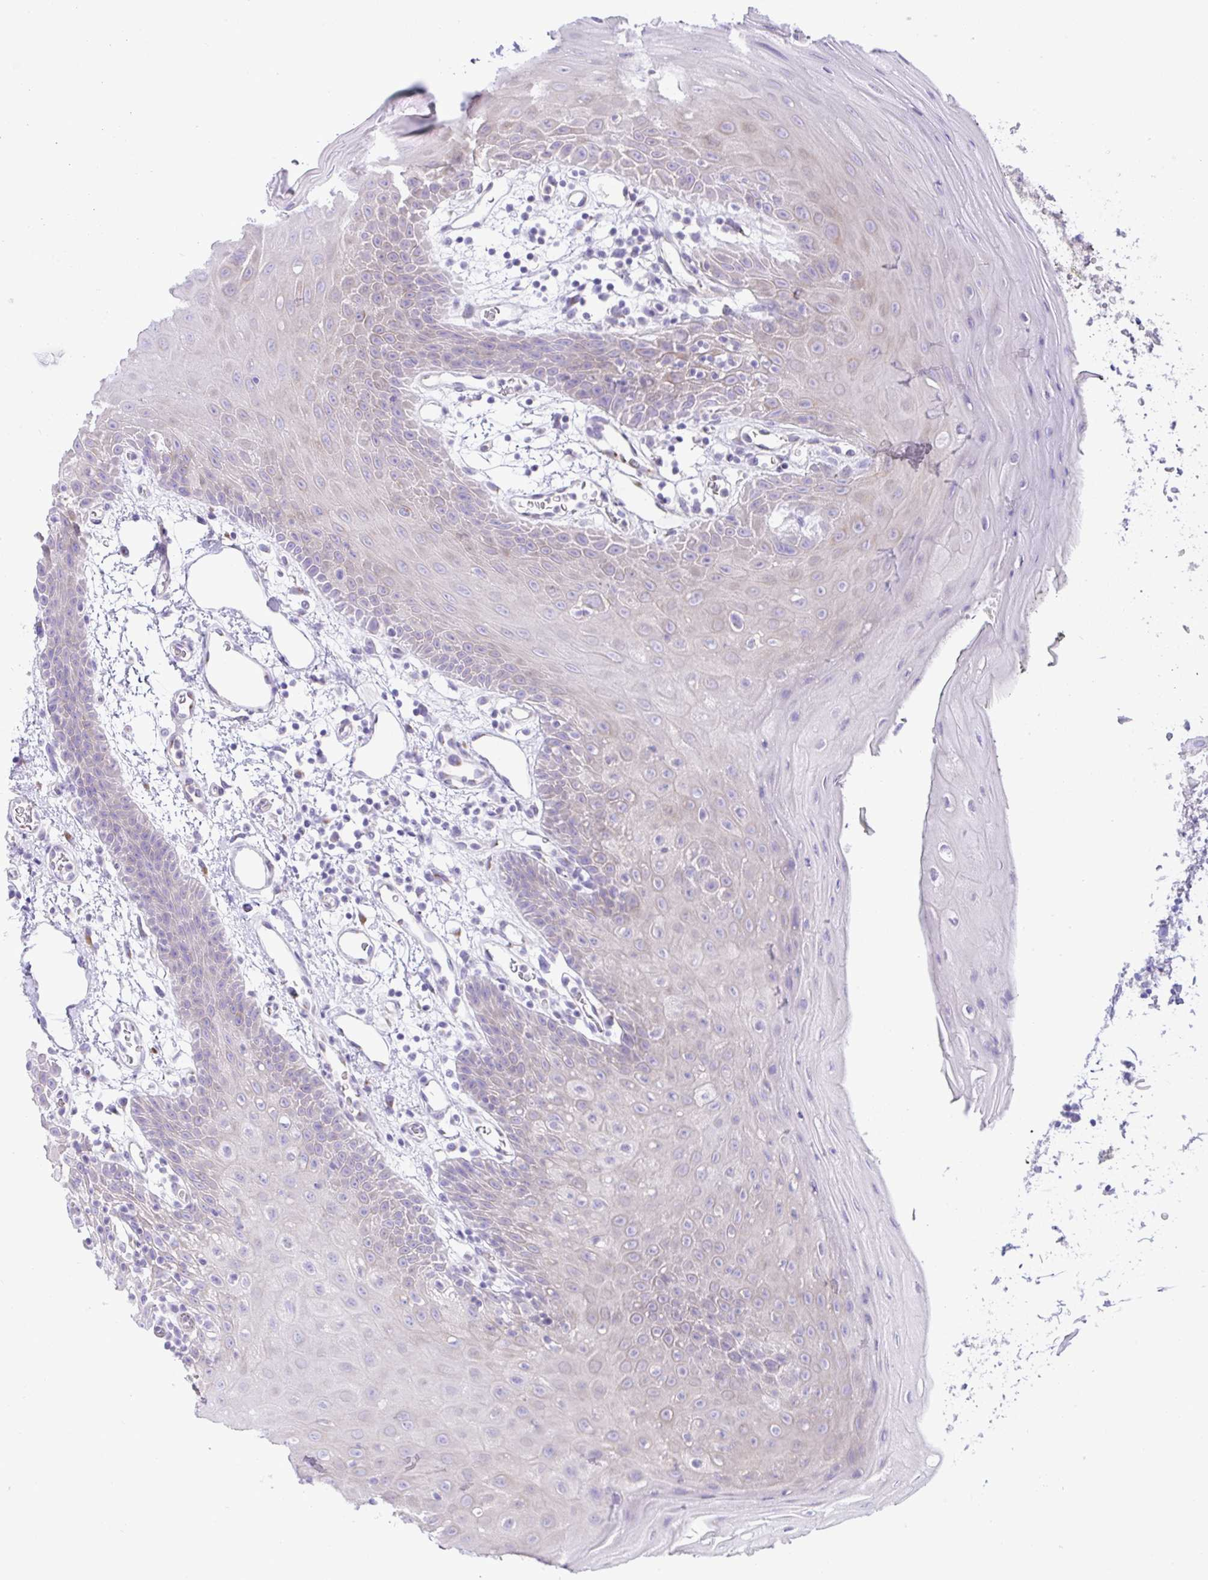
{"staining": {"intensity": "weak", "quantity": "<25%", "location": "cytoplasmic/membranous"}, "tissue": "oral mucosa", "cell_type": "Squamous epithelial cells", "image_type": "normal", "snomed": [{"axis": "morphology", "description": "Normal tissue, NOS"}, {"axis": "topography", "description": "Oral tissue"}], "caption": "Protein analysis of unremarkable oral mucosa exhibits no significant expression in squamous epithelial cells. Nuclei are stained in blue.", "gene": "FAM177A1", "patient": {"sex": "female", "age": 59}}